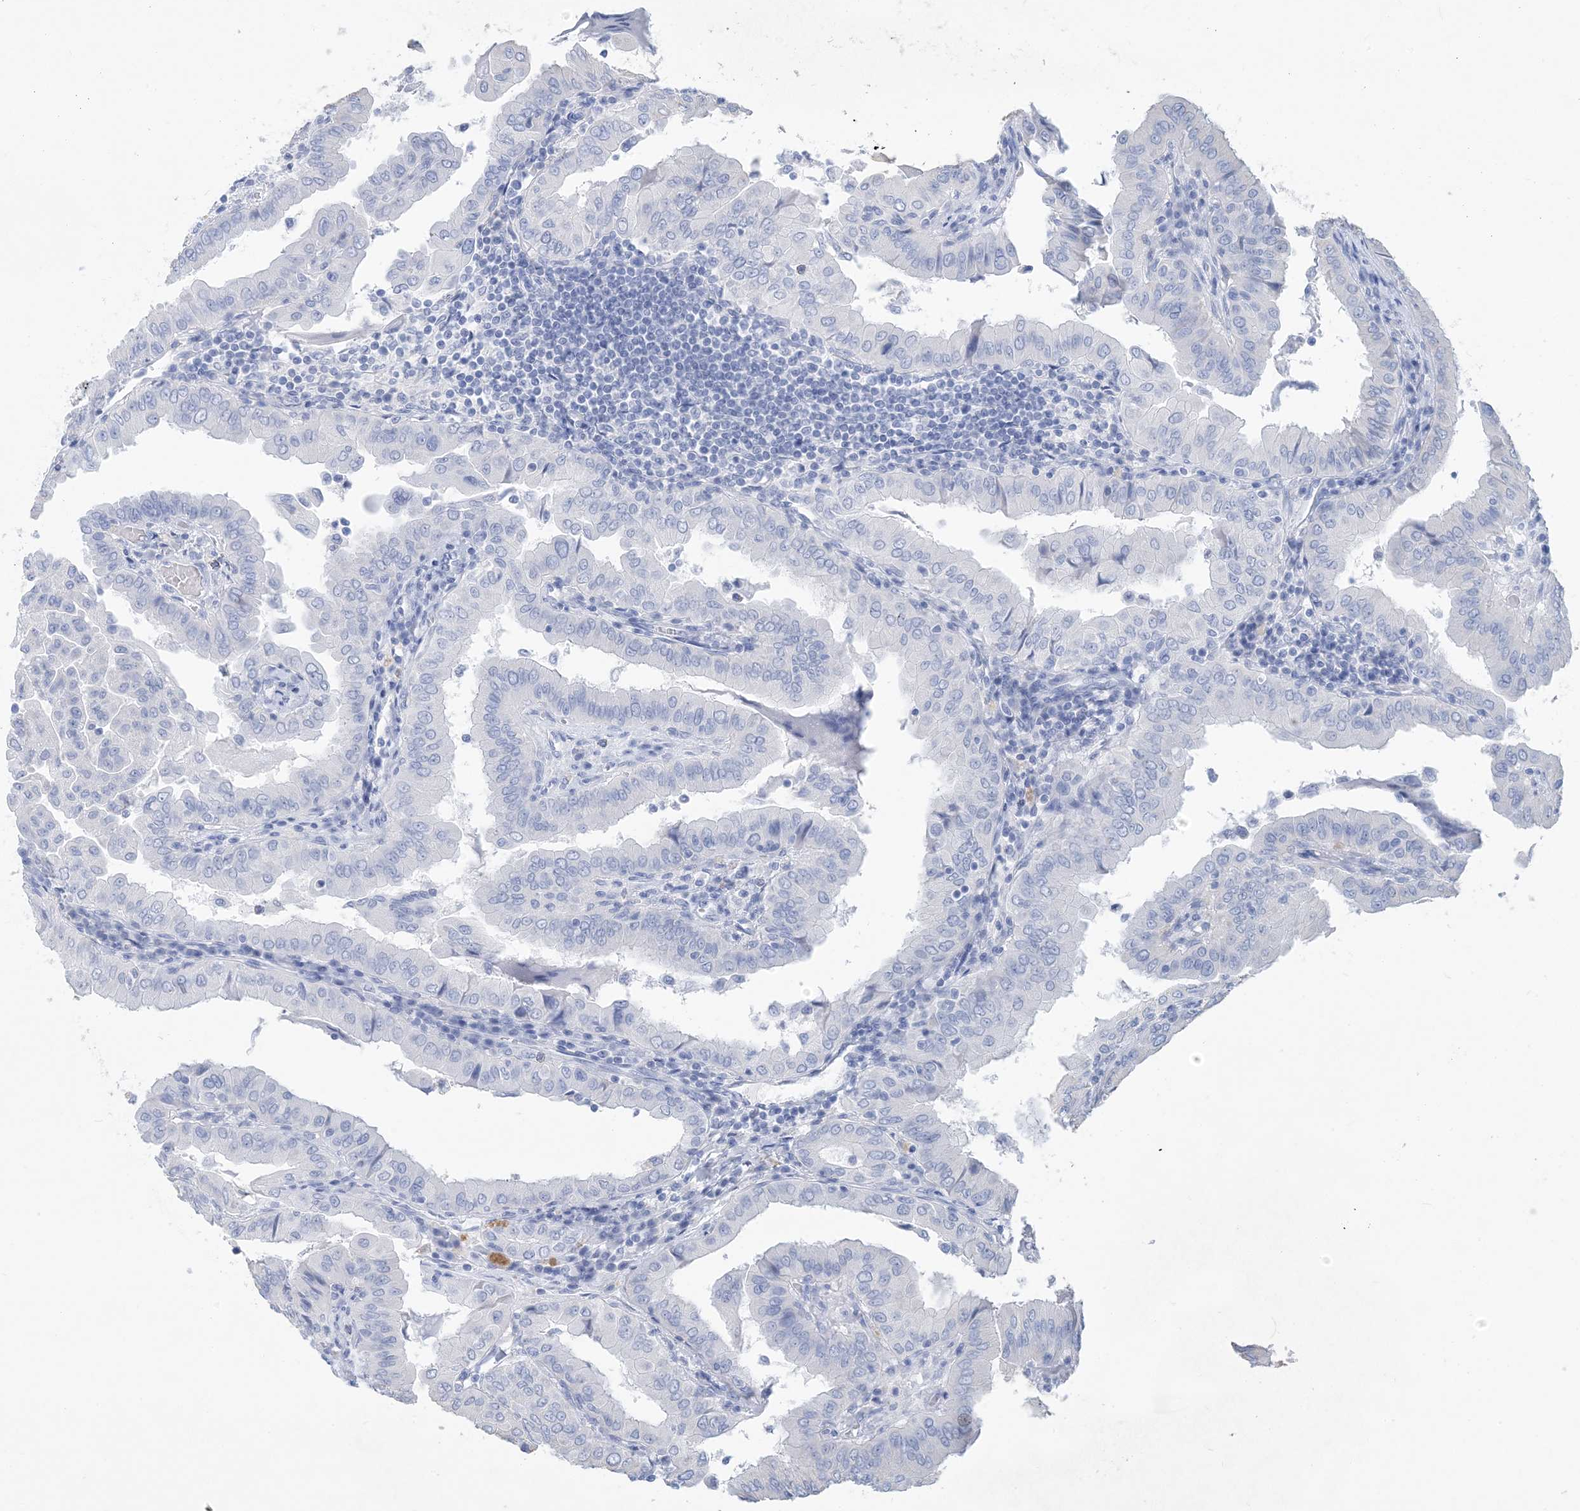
{"staining": {"intensity": "negative", "quantity": "none", "location": "none"}, "tissue": "thyroid cancer", "cell_type": "Tumor cells", "image_type": "cancer", "snomed": [{"axis": "morphology", "description": "Papillary adenocarcinoma, NOS"}, {"axis": "topography", "description": "Thyroid gland"}], "caption": "DAB immunohistochemical staining of papillary adenocarcinoma (thyroid) demonstrates no significant expression in tumor cells.", "gene": "SH3YL1", "patient": {"sex": "male", "age": 33}}